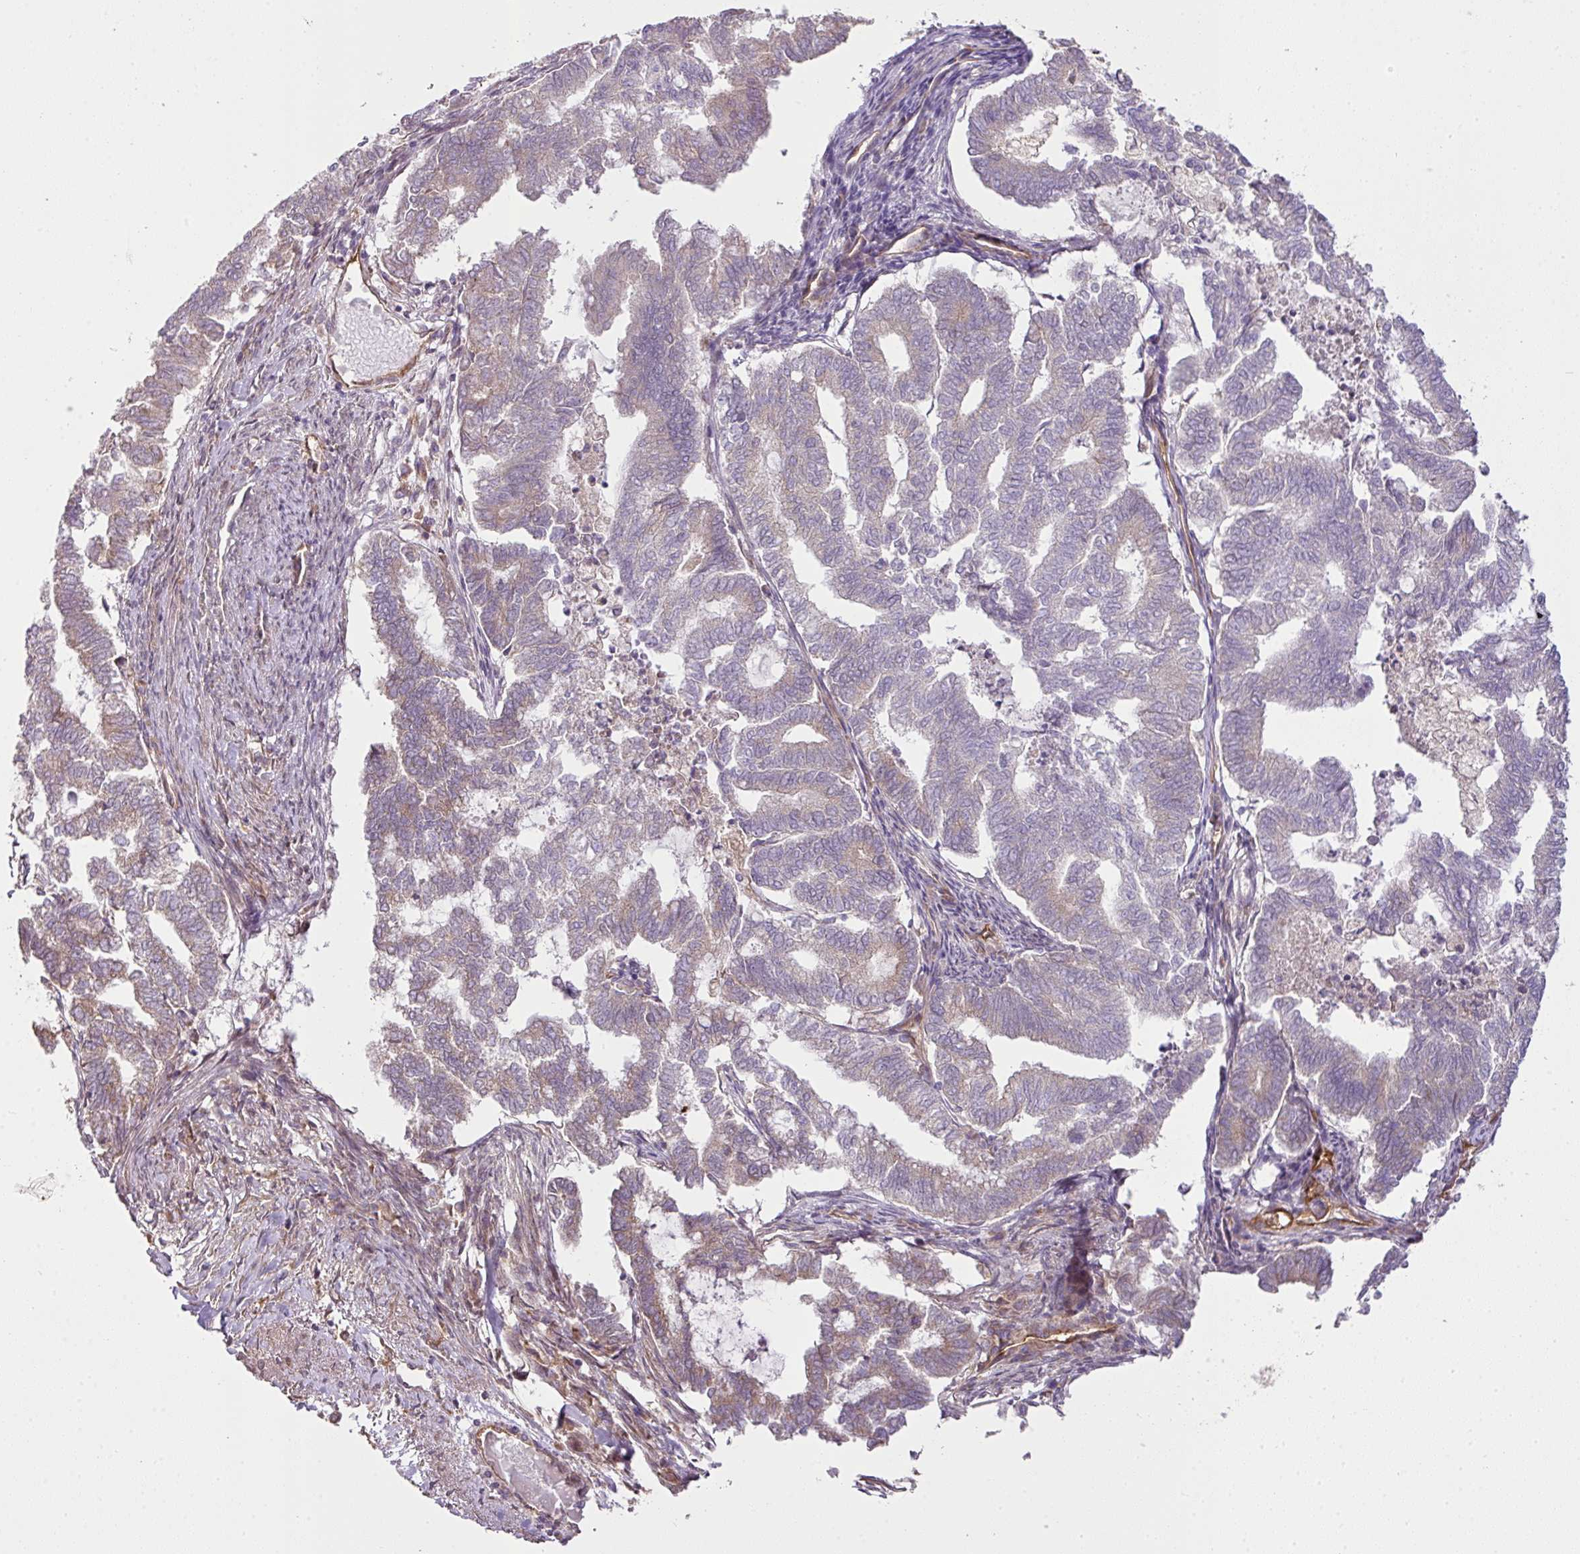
{"staining": {"intensity": "weak", "quantity": "<25%", "location": "cytoplasmic/membranous"}, "tissue": "endometrial cancer", "cell_type": "Tumor cells", "image_type": "cancer", "snomed": [{"axis": "morphology", "description": "Adenocarcinoma, NOS"}, {"axis": "topography", "description": "Endometrium"}], "caption": "DAB (3,3'-diaminobenzidine) immunohistochemical staining of human adenocarcinoma (endometrial) displays no significant positivity in tumor cells.", "gene": "COX18", "patient": {"sex": "female", "age": 79}}